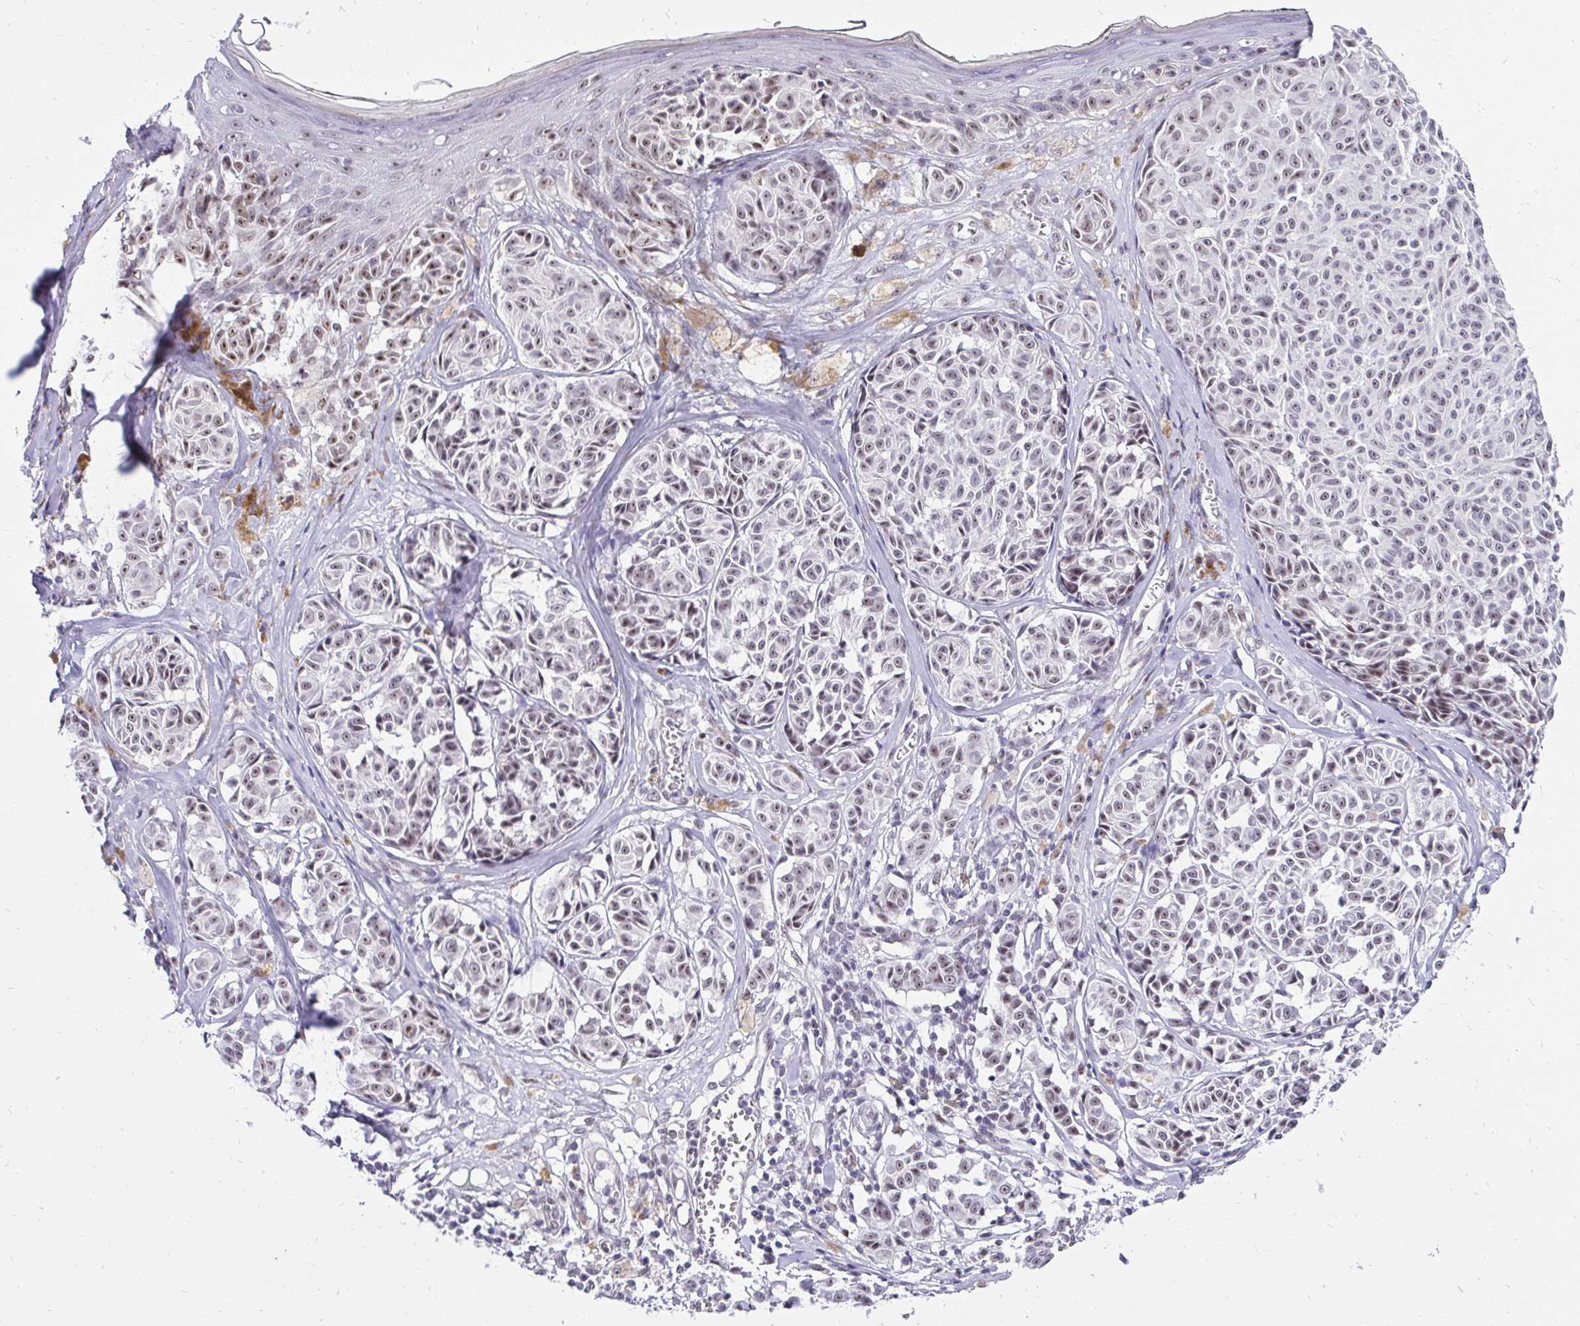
{"staining": {"intensity": "weak", "quantity": "25%-75%", "location": "nuclear"}, "tissue": "melanoma", "cell_type": "Tumor cells", "image_type": "cancer", "snomed": [{"axis": "morphology", "description": "Malignant melanoma, NOS"}, {"axis": "topography", "description": "Skin"}], "caption": "High-power microscopy captured an IHC image of malignant melanoma, revealing weak nuclear staining in about 25%-75% of tumor cells. The staining is performed using DAB (3,3'-diaminobenzidine) brown chromogen to label protein expression. The nuclei are counter-stained blue using hematoxylin.", "gene": "ZNF860", "patient": {"sex": "female", "age": 43}}